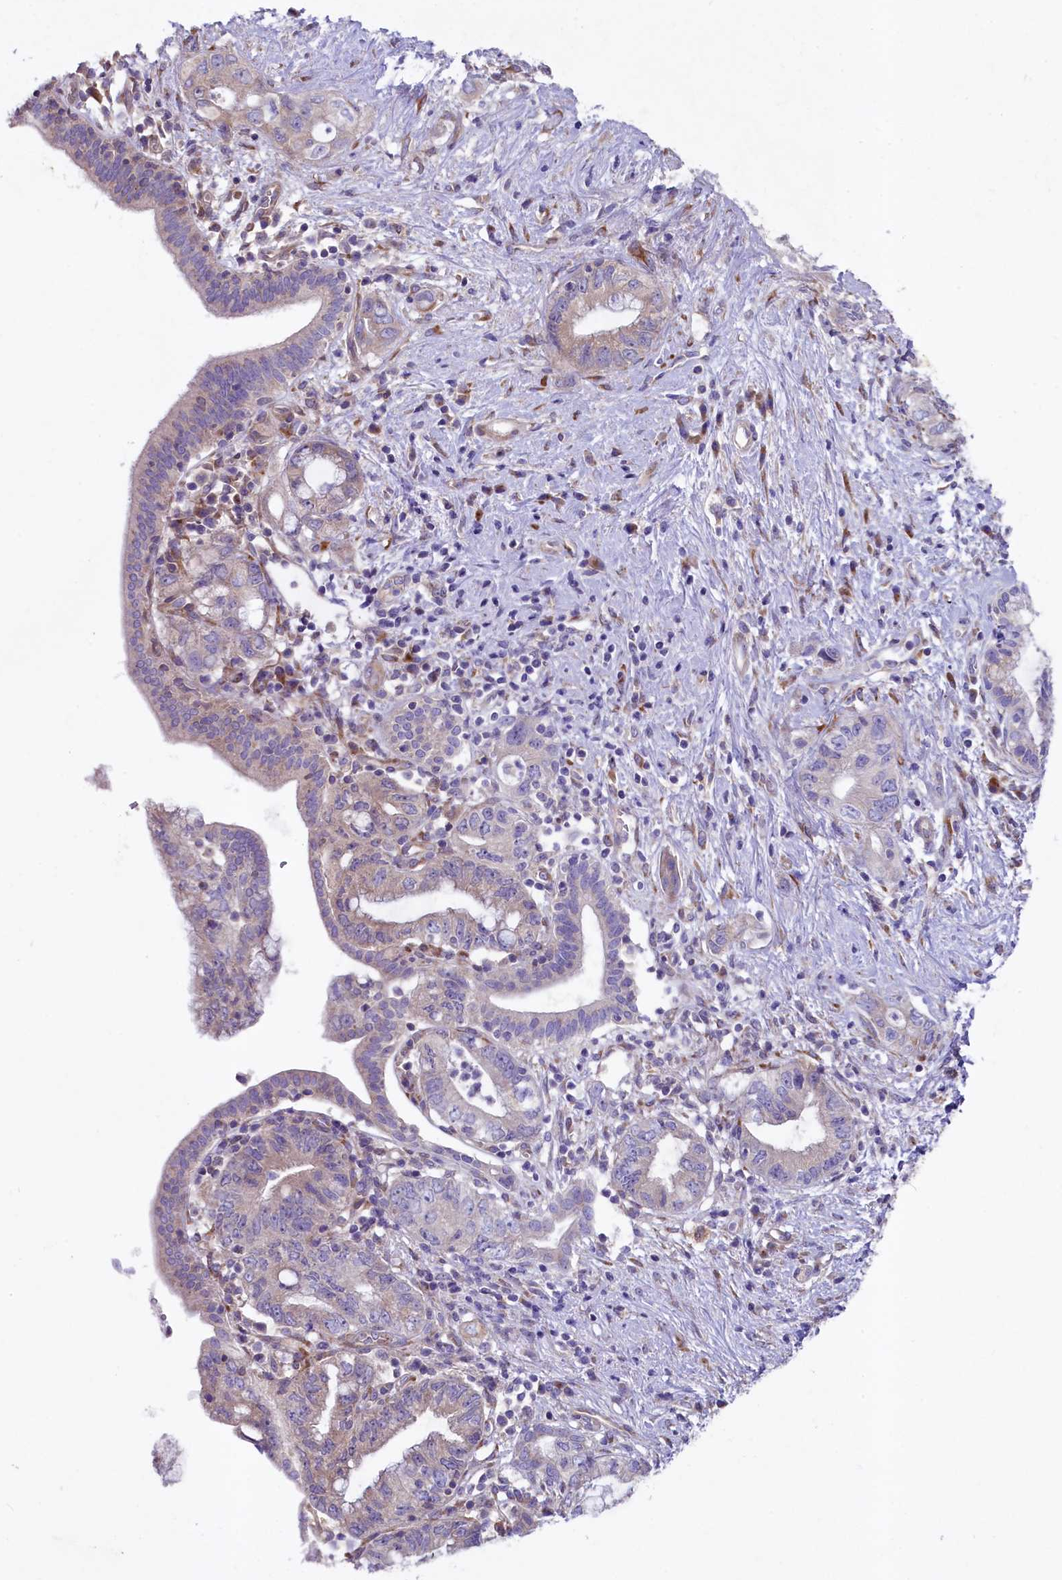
{"staining": {"intensity": "weak", "quantity": "<25%", "location": "cytoplasmic/membranous"}, "tissue": "pancreatic cancer", "cell_type": "Tumor cells", "image_type": "cancer", "snomed": [{"axis": "morphology", "description": "Adenocarcinoma, NOS"}, {"axis": "topography", "description": "Pancreas"}], "caption": "This is a micrograph of IHC staining of pancreatic cancer (adenocarcinoma), which shows no expression in tumor cells. (Stains: DAB (3,3'-diaminobenzidine) immunohistochemistry with hematoxylin counter stain, Microscopy: brightfield microscopy at high magnification).", "gene": "GPR108", "patient": {"sex": "female", "age": 73}}